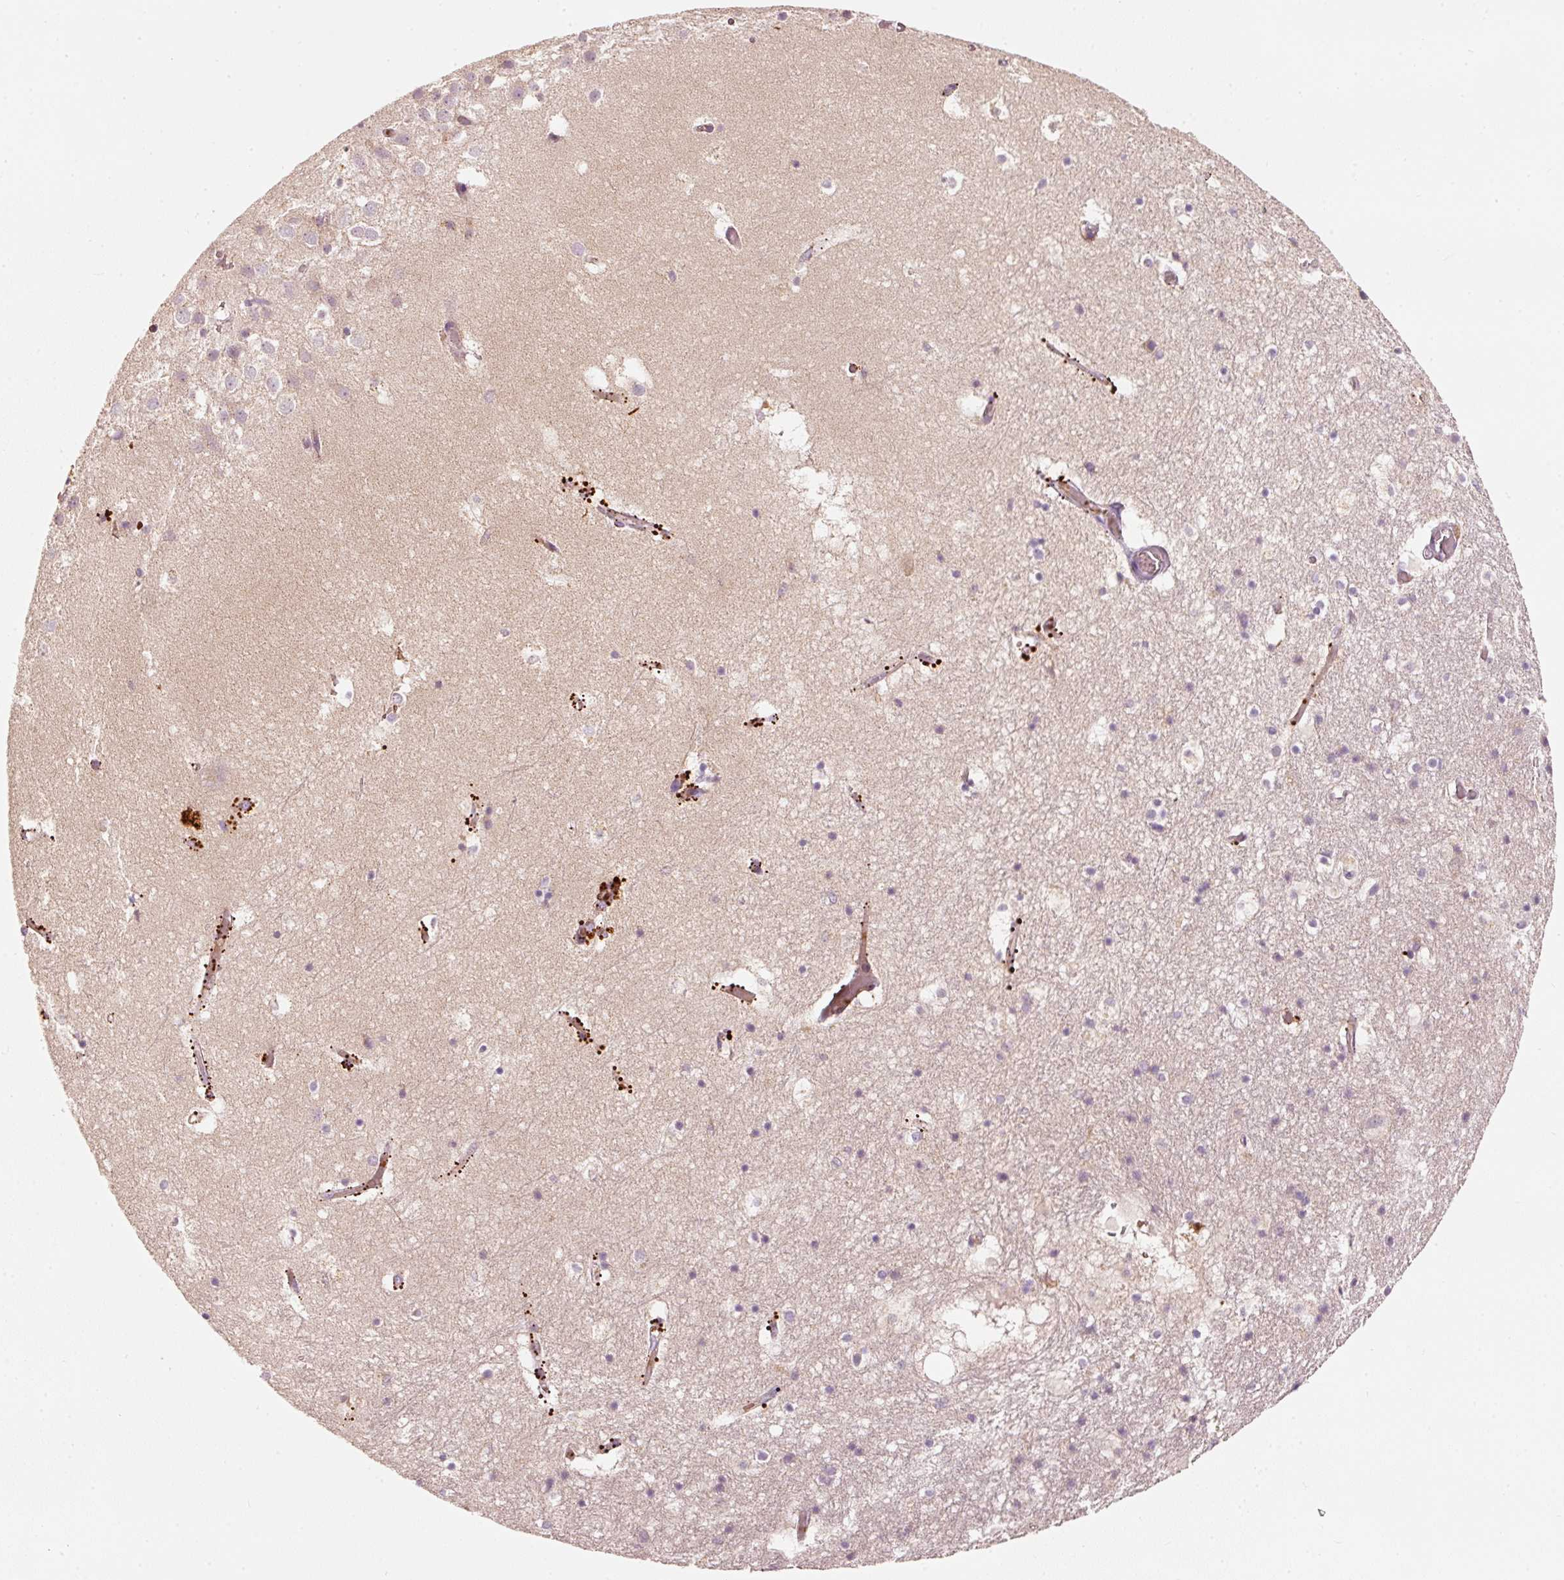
{"staining": {"intensity": "negative", "quantity": "none", "location": "none"}, "tissue": "hippocampus", "cell_type": "Glial cells", "image_type": "normal", "snomed": [{"axis": "morphology", "description": "Normal tissue, NOS"}, {"axis": "topography", "description": "Hippocampus"}], "caption": "An immunohistochemistry image of unremarkable hippocampus is shown. There is no staining in glial cells of hippocampus. (DAB (3,3'-diaminobenzidine) immunohistochemistry visualized using brightfield microscopy, high magnification).", "gene": "KLHL21", "patient": {"sex": "female", "age": 52}}